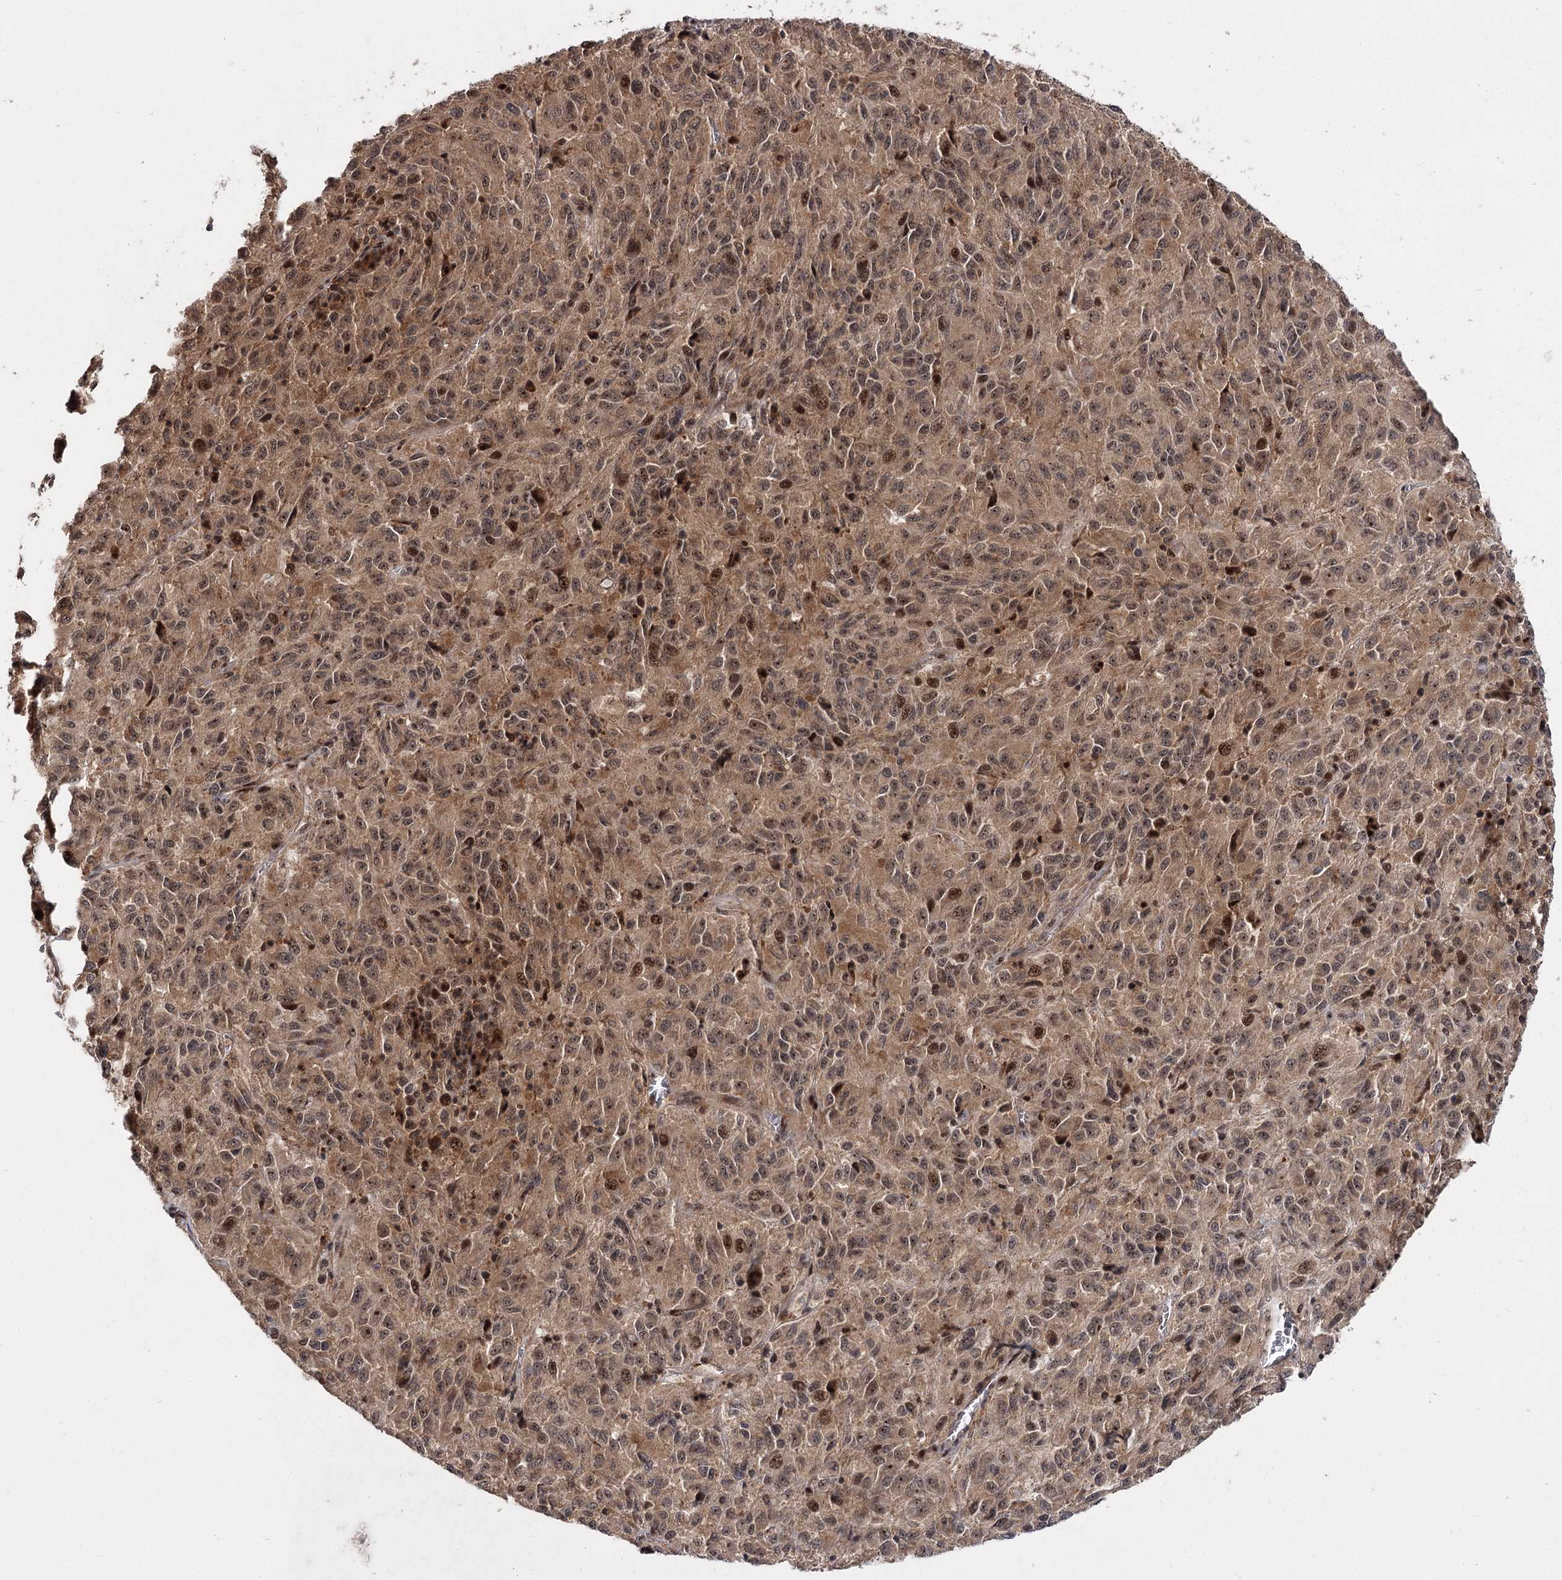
{"staining": {"intensity": "moderate", "quantity": ">75%", "location": "cytoplasmic/membranous,nuclear"}, "tissue": "melanoma", "cell_type": "Tumor cells", "image_type": "cancer", "snomed": [{"axis": "morphology", "description": "Malignant melanoma, Metastatic site"}, {"axis": "topography", "description": "Lung"}], "caption": "A brown stain highlights moderate cytoplasmic/membranous and nuclear staining of a protein in human melanoma tumor cells.", "gene": "MKNK2", "patient": {"sex": "male", "age": 64}}